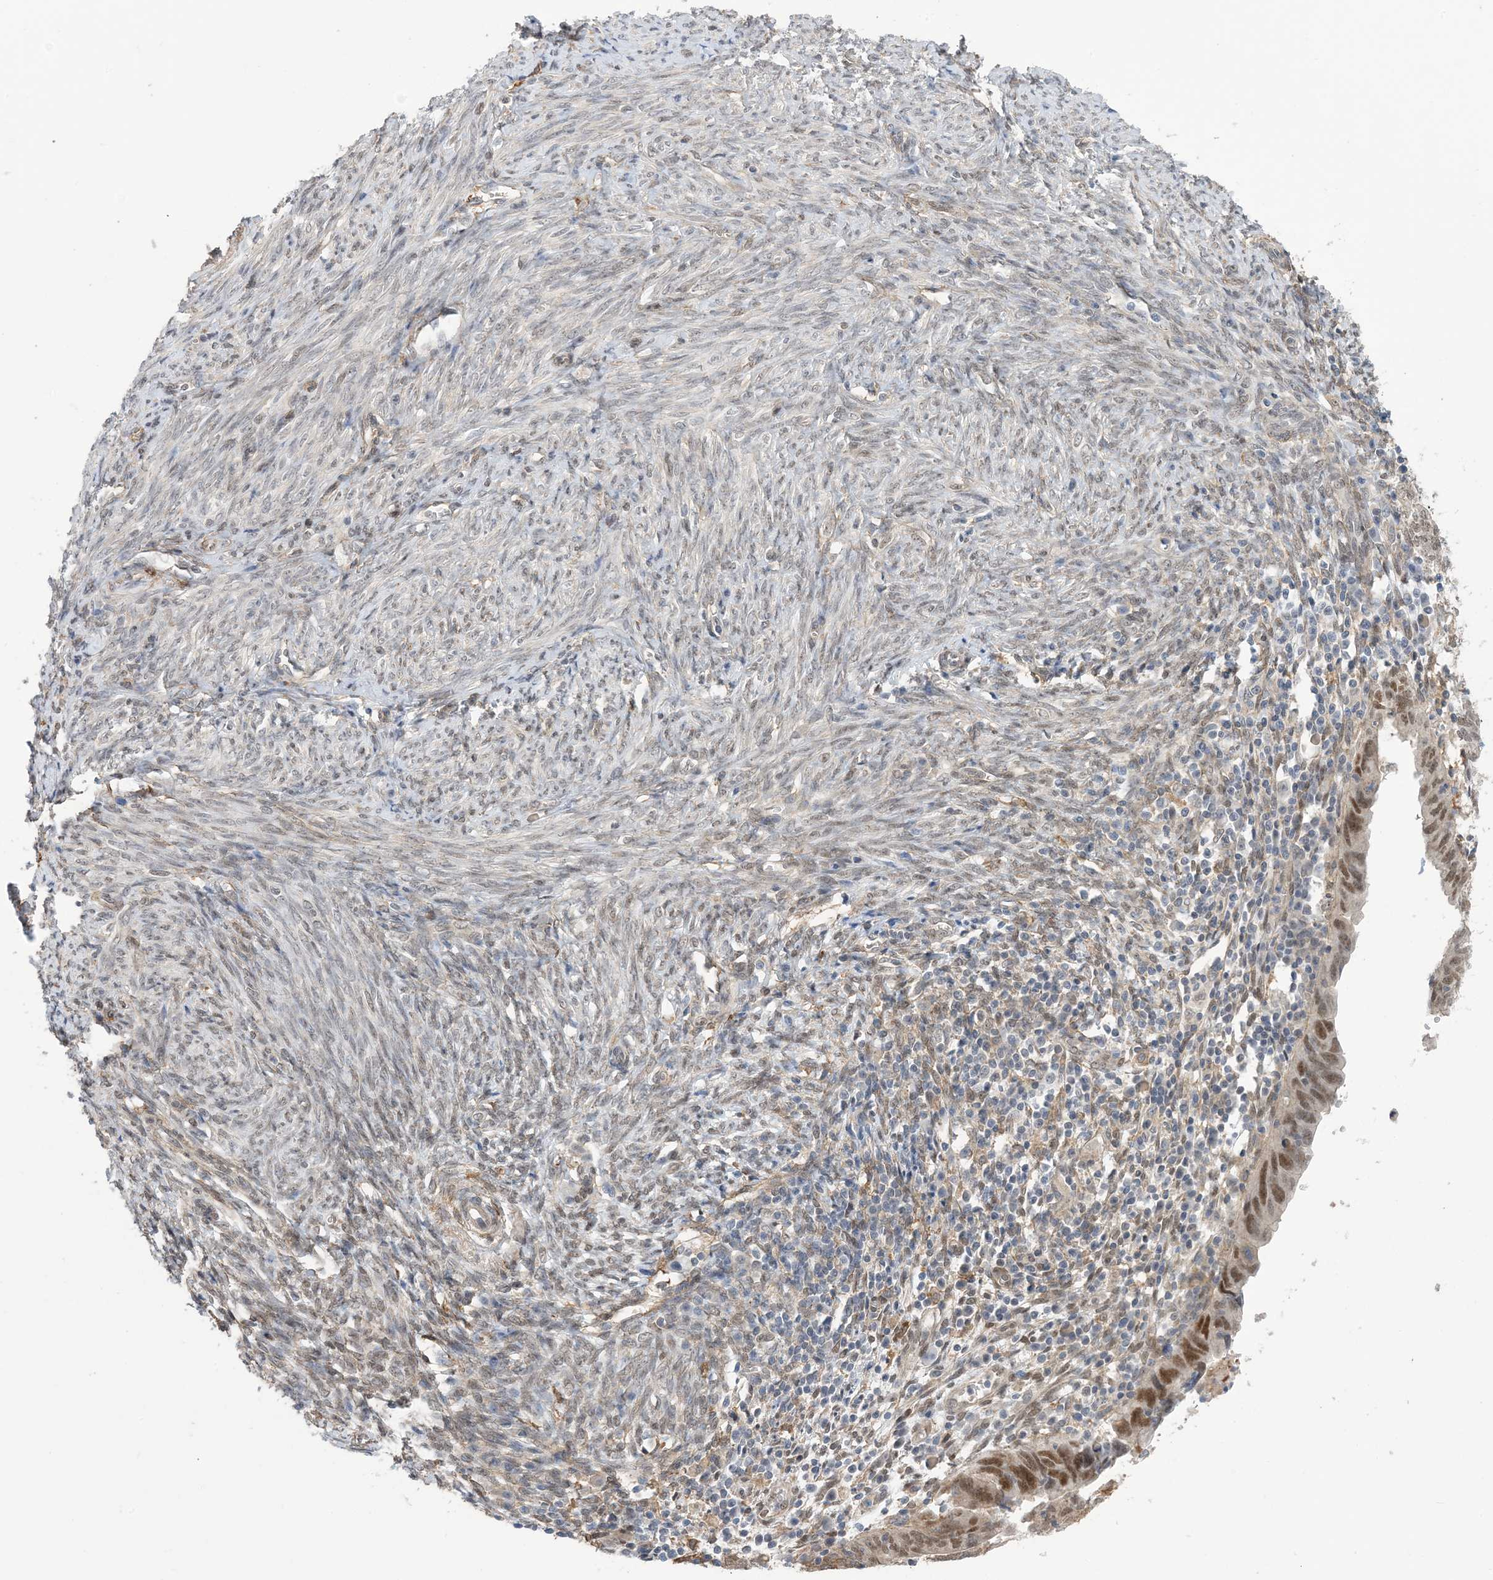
{"staining": {"intensity": "moderate", "quantity": ">75%", "location": "nuclear"}, "tissue": "endometrial cancer", "cell_type": "Tumor cells", "image_type": "cancer", "snomed": [{"axis": "morphology", "description": "Adenocarcinoma, NOS"}, {"axis": "topography", "description": "Uterus"}], "caption": "A brown stain highlights moderate nuclear positivity of a protein in human adenocarcinoma (endometrial) tumor cells.", "gene": "ZNF8", "patient": {"sex": "female", "age": 77}}